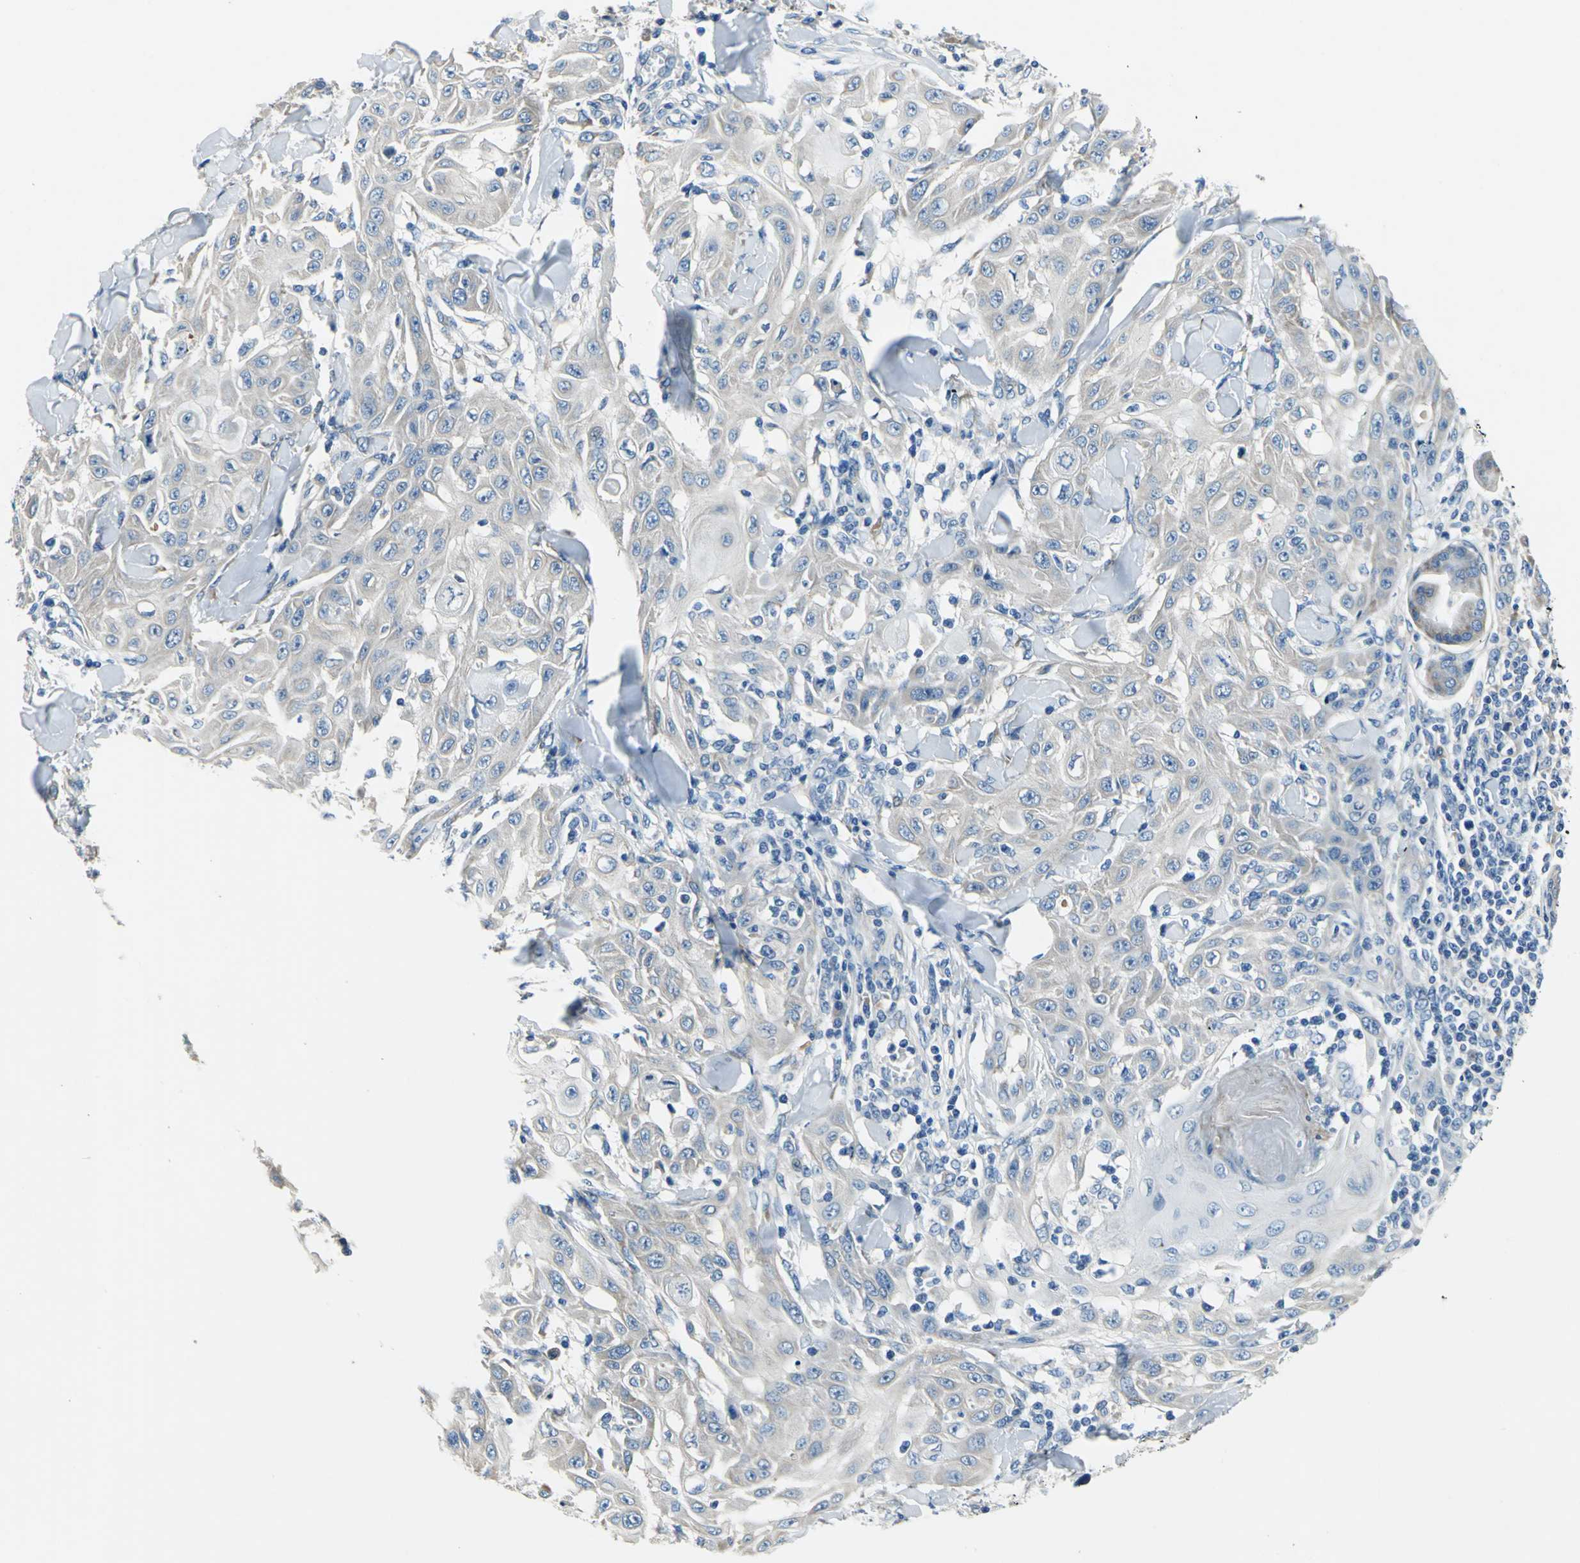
{"staining": {"intensity": "weak", "quantity": "25%-75%", "location": "cytoplasmic/membranous"}, "tissue": "skin cancer", "cell_type": "Tumor cells", "image_type": "cancer", "snomed": [{"axis": "morphology", "description": "Squamous cell carcinoma, NOS"}, {"axis": "topography", "description": "Skin"}], "caption": "DAB (3,3'-diaminobenzidine) immunohistochemical staining of squamous cell carcinoma (skin) demonstrates weak cytoplasmic/membranous protein expression in approximately 25%-75% of tumor cells.", "gene": "TRIM25", "patient": {"sex": "male", "age": 24}}